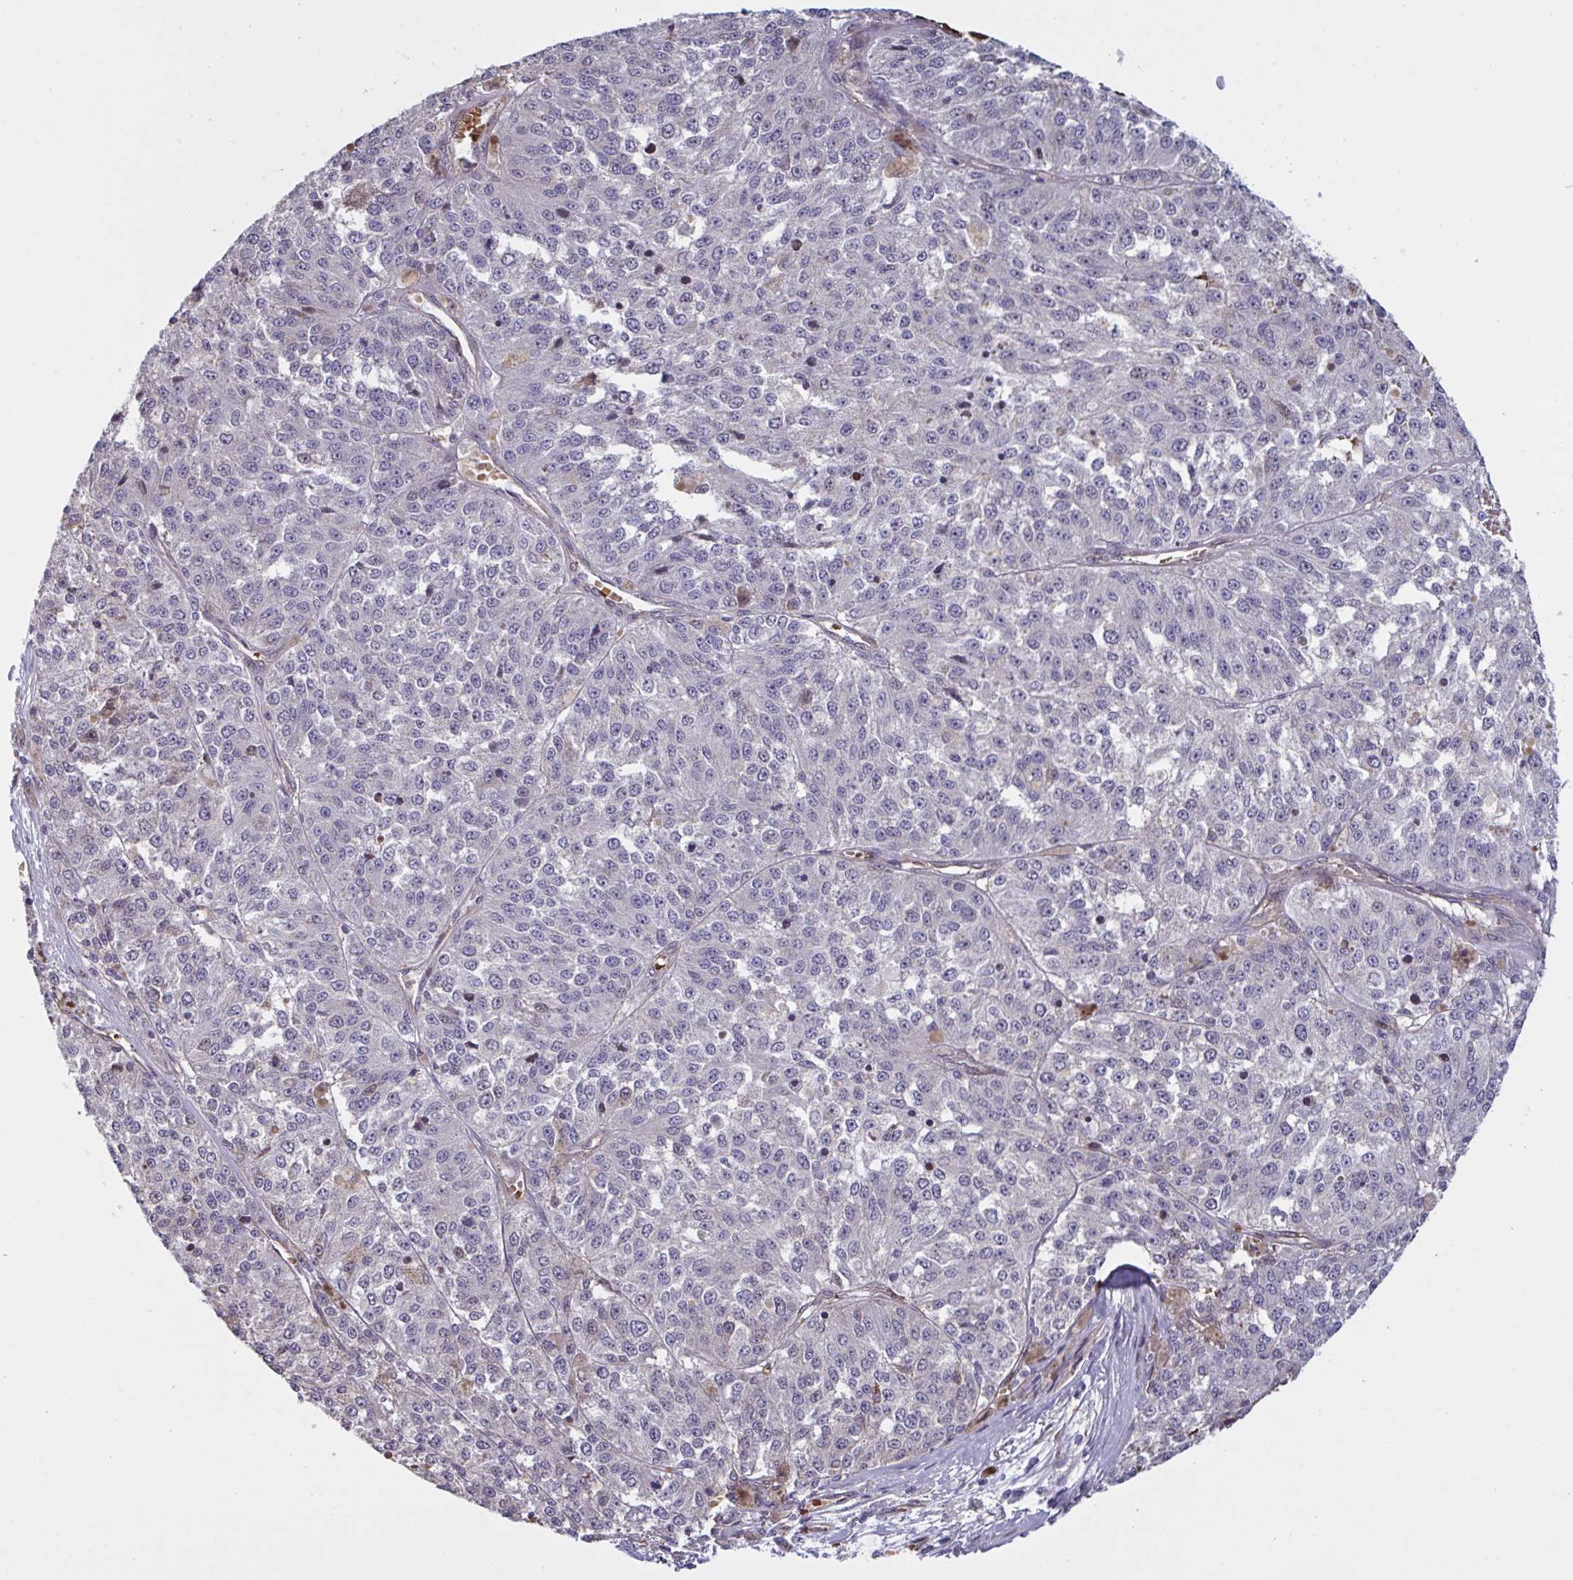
{"staining": {"intensity": "negative", "quantity": "none", "location": "none"}, "tissue": "melanoma", "cell_type": "Tumor cells", "image_type": "cancer", "snomed": [{"axis": "morphology", "description": "Malignant melanoma, Metastatic site"}, {"axis": "topography", "description": "Lymph node"}], "caption": "This is an immunohistochemistry histopathology image of human malignant melanoma (metastatic site). There is no expression in tumor cells.", "gene": "PELI2", "patient": {"sex": "female", "age": 64}}